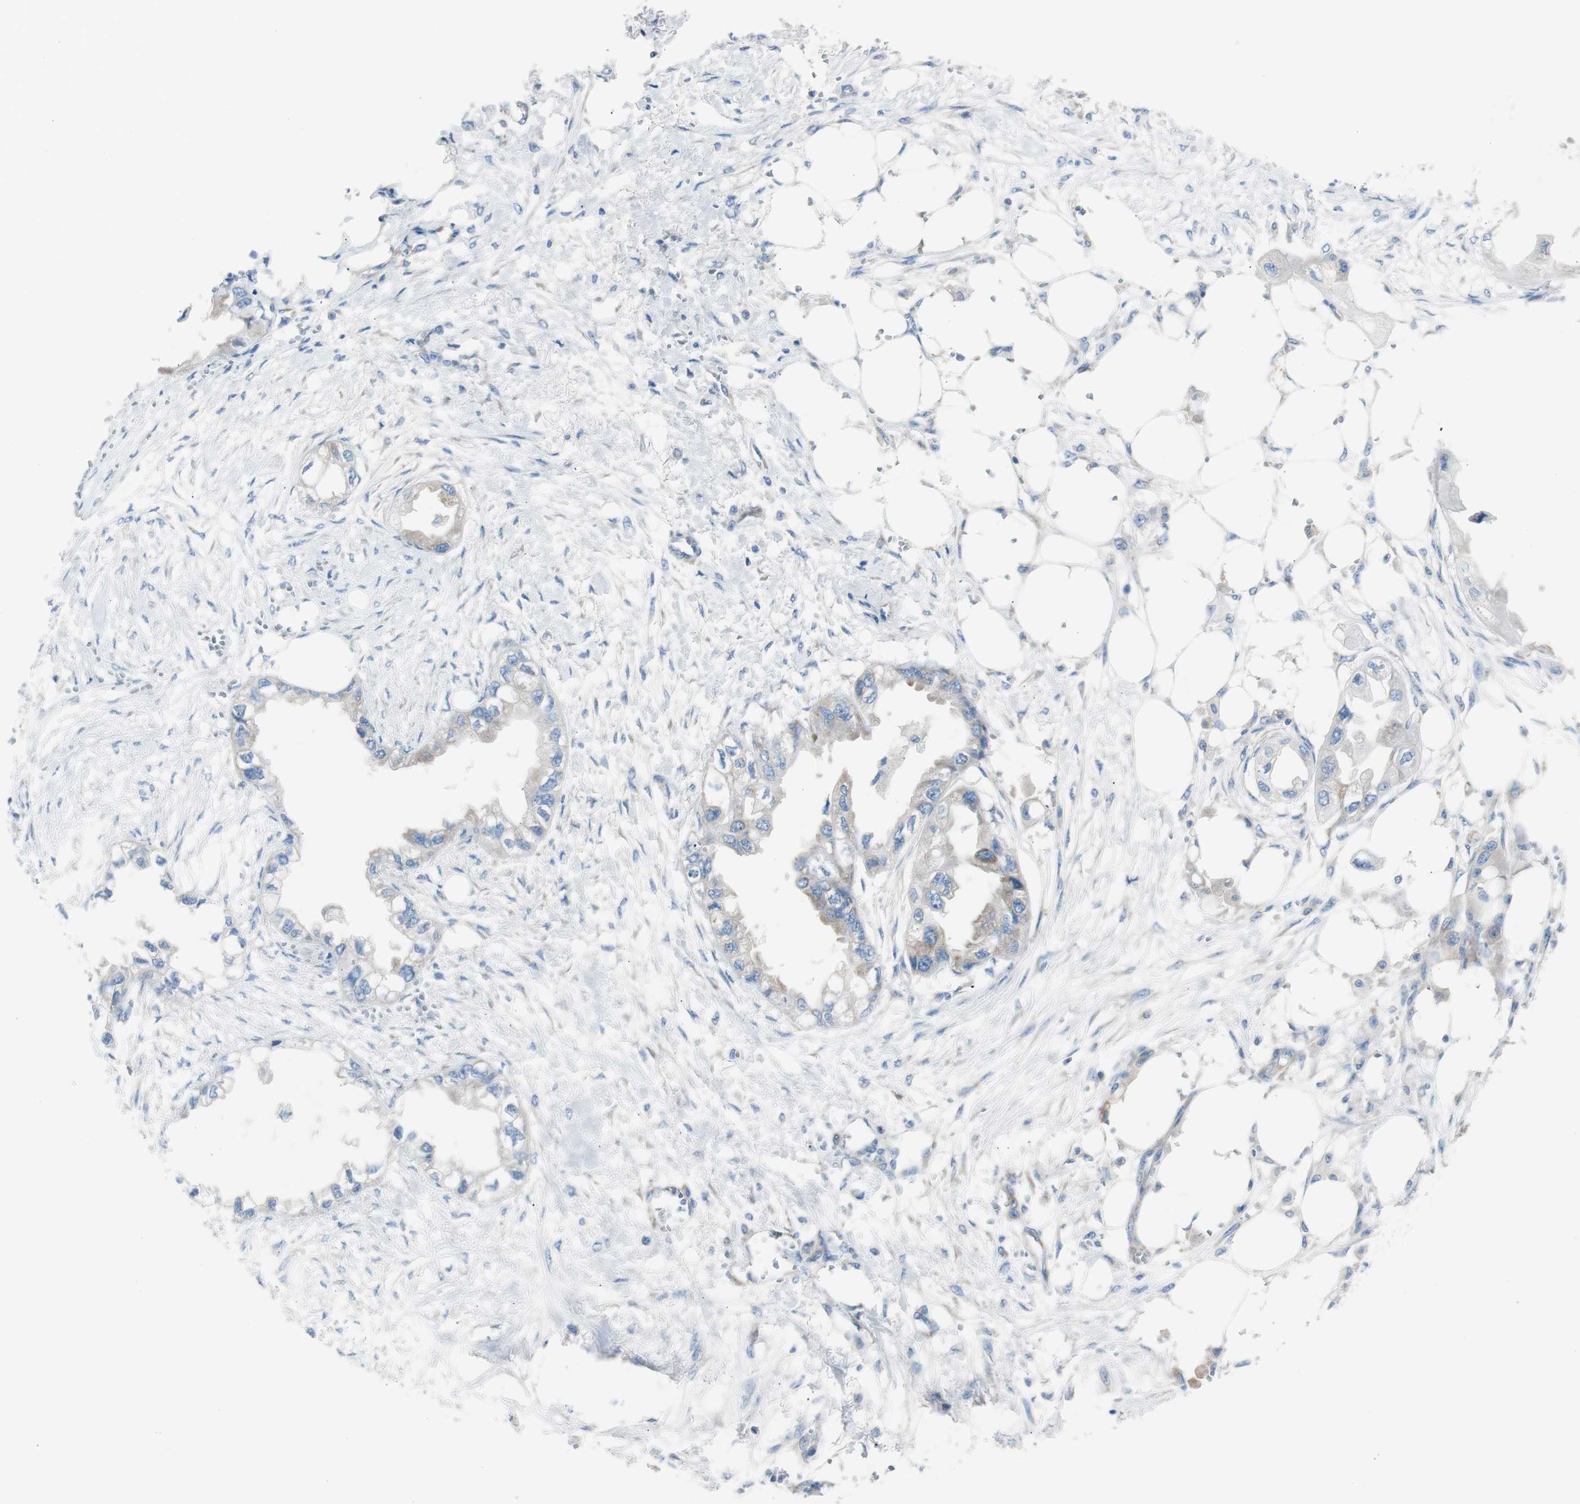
{"staining": {"intensity": "weak", "quantity": ">75%", "location": "cytoplasmic/membranous"}, "tissue": "endometrial cancer", "cell_type": "Tumor cells", "image_type": "cancer", "snomed": [{"axis": "morphology", "description": "Adenocarcinoma, NOS"}, {"axis": "topography", "description": "Endometrium"}], "caption": "A brown stain labels weak cytoplasmic/membranous positivity of a protein in endometrial cancer tumor cells.", "gene": "RPS12", "patient": {"sex": "female", "age": 67}}